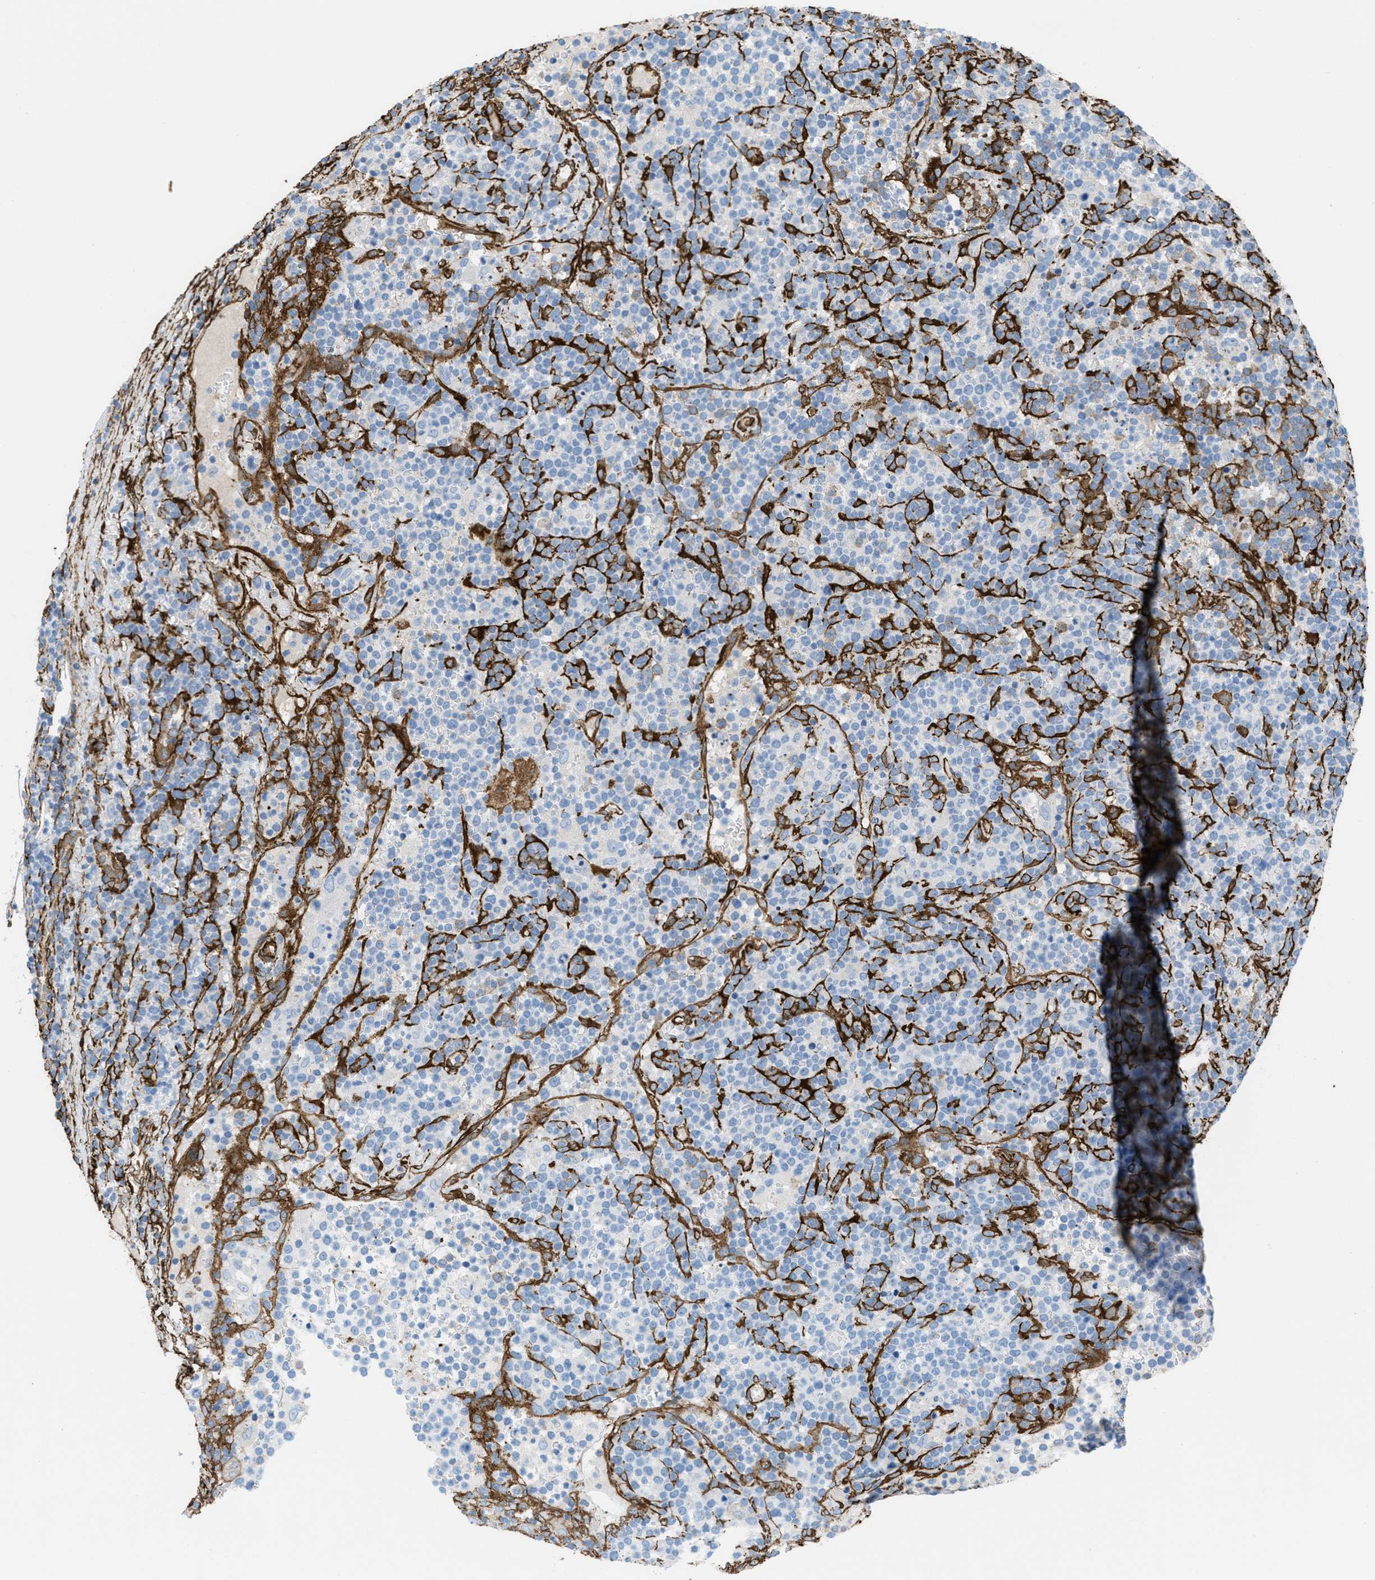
{"staining": {"intensity": "negative", "quantity": "none", "location": "none"}, "tissue": "lymphoma", "cell_type": "Tumor cells", "image_type": "cancer", "snomed": [{"axis": "morphology", "description": "Malignant lymphoma, non-Hodgkin's type, High grade"}, {"axis": "topography", "description": "Lymph node"}], "caption": "IHC micrograph of human lymphoma stained for a protein (brown), which shows no expression in tumor cells.", "gene": "CALD1", "patient": {"sex": "male", "age": 61}}